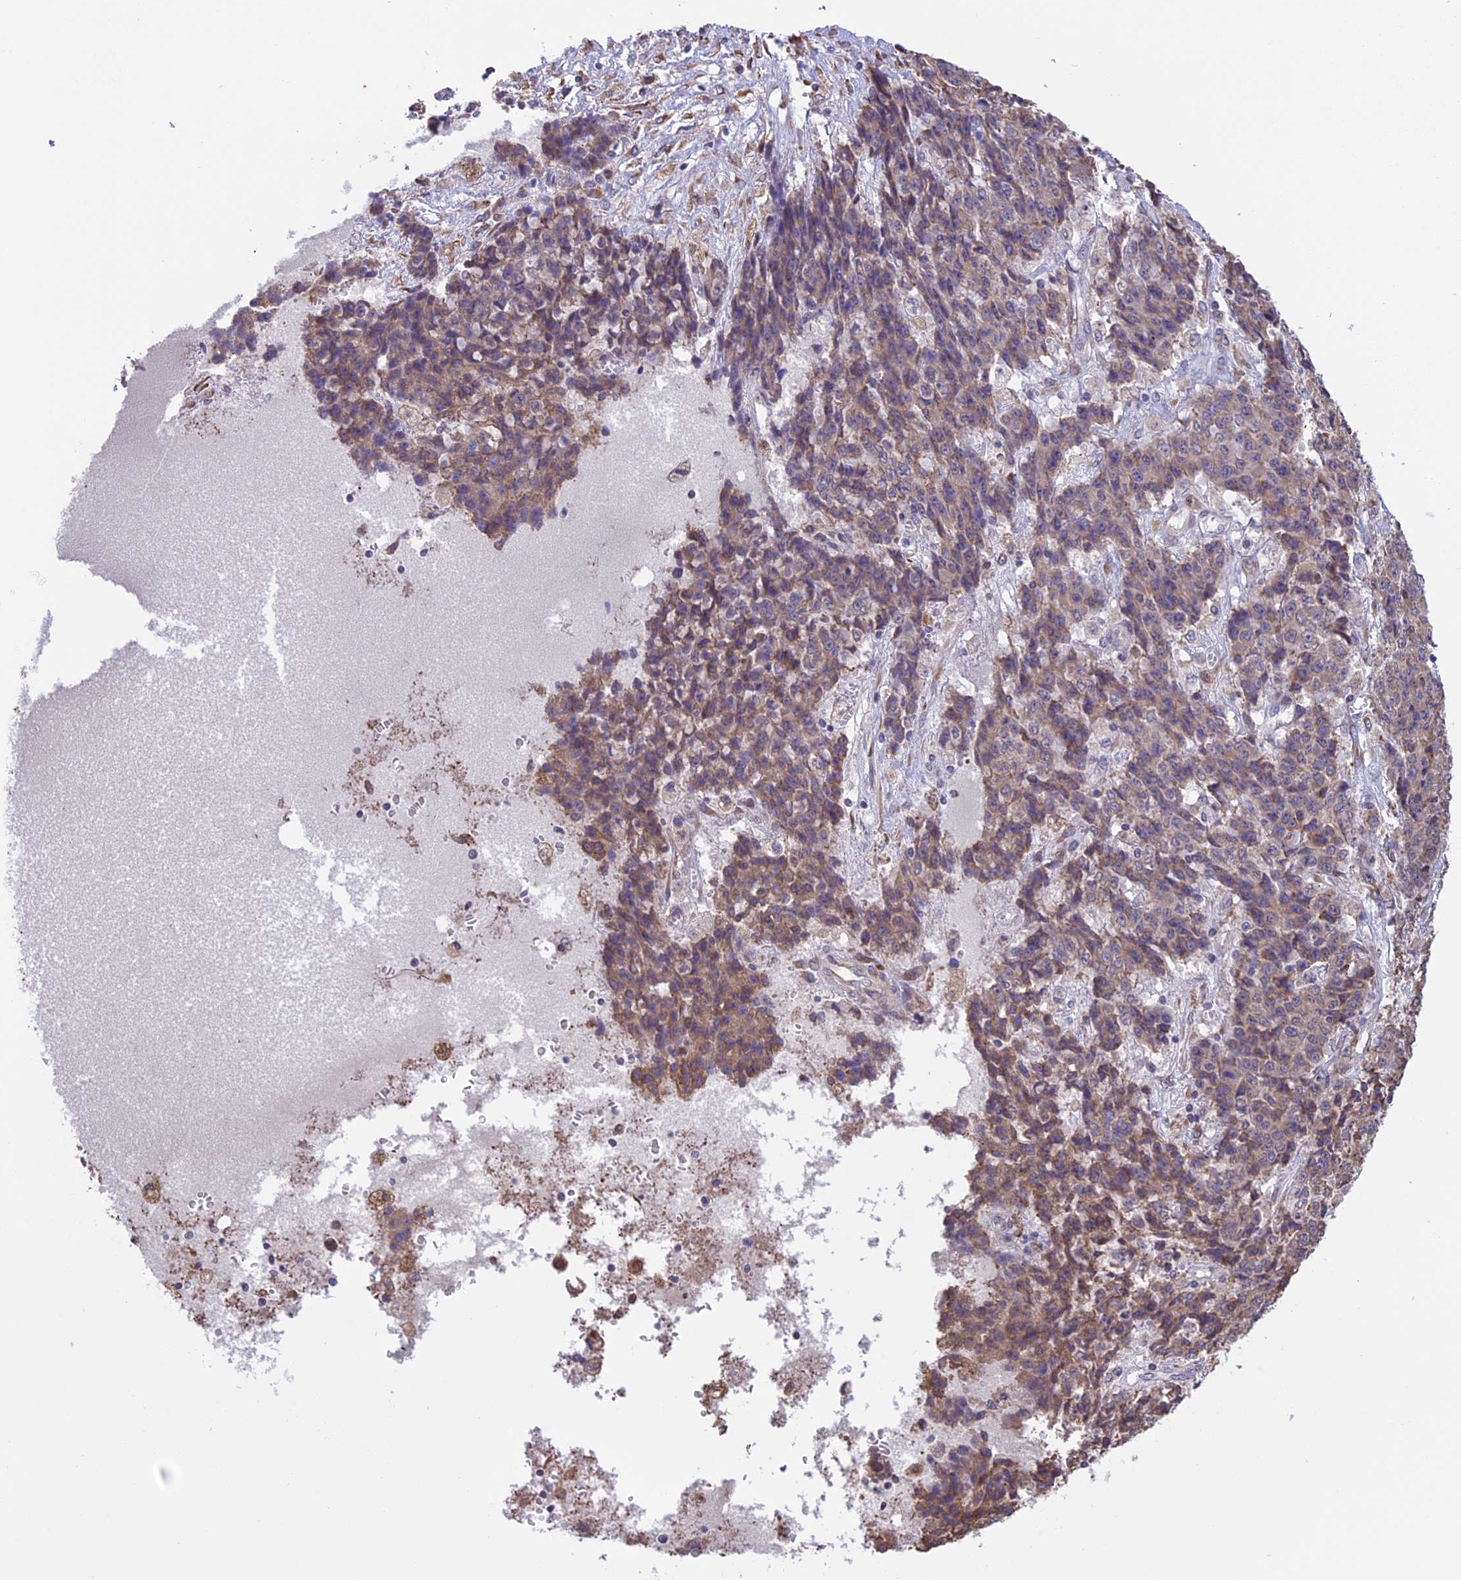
{"staining": {"intensity": "weak", "quantity": ">75%", "location": "cytoplasmic/membranous"}, "tissue": "ovarian cancer", "cell_type": "Tumor cells", "image_type": "cancer", "snomed": [{"axis": "morphology", "description": "Carcinoma, endometroid"}, {"axis": "topography", "description": "Ovary"}], "caption": "High-power microscopy captured an immunohistochemistry (IHC) photomicrograph of endometroid carcinoma (ovarian), revealing weak cytoplasmic/membranous positivity in approximately >75% of tumor cells.", "gene": "DMRTA2", "patient": {"sex": "female", "age": 42}}